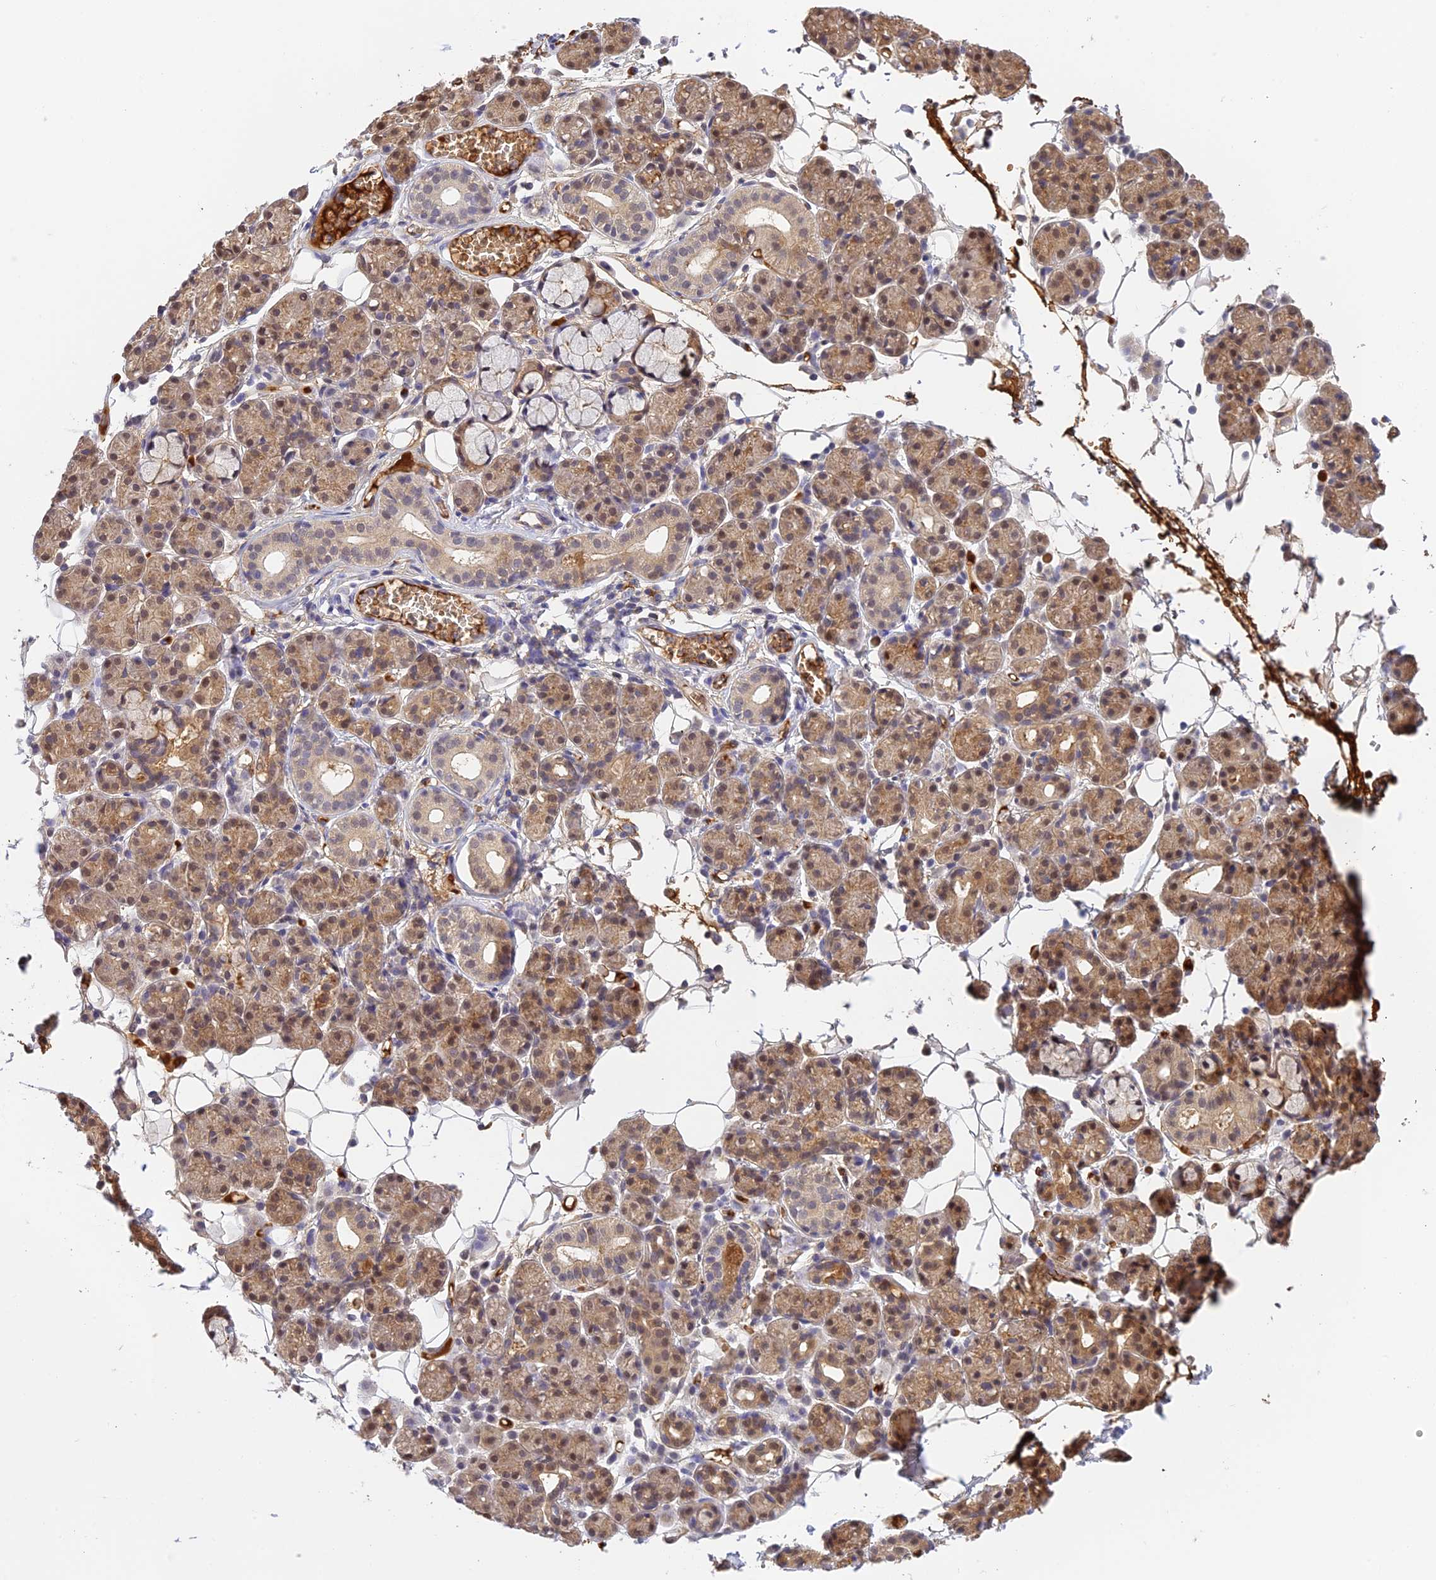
{"staining": {"intensity": "moderate", "quantity": ">75%", "location": "cytoplasmic/membranous,nuclear"}, "tissue": "salivary gland", "cell_type": "Glandular cells", "image_type": "normal", "snomed": [{"axis": "morphology", "description": "Normal tissue, NOS"}, {"axis": "topography", "description": "Salivary gland"}], "caption": "A high-resolution image shows immunohistochemistry staining of unremarkable salivary gland, which shows moderate cytoplasmic/membranous,nuclear expression in approximately >75% of glandular cells. The staining is performed using DAB (3,3'-diaminobenzidine) brown chromogen to label protein expression. The nuclei are counter-stained blue using hematoxylin.", "gene": "HDHD2", "patient": {"sex": "male", "age": 63}}